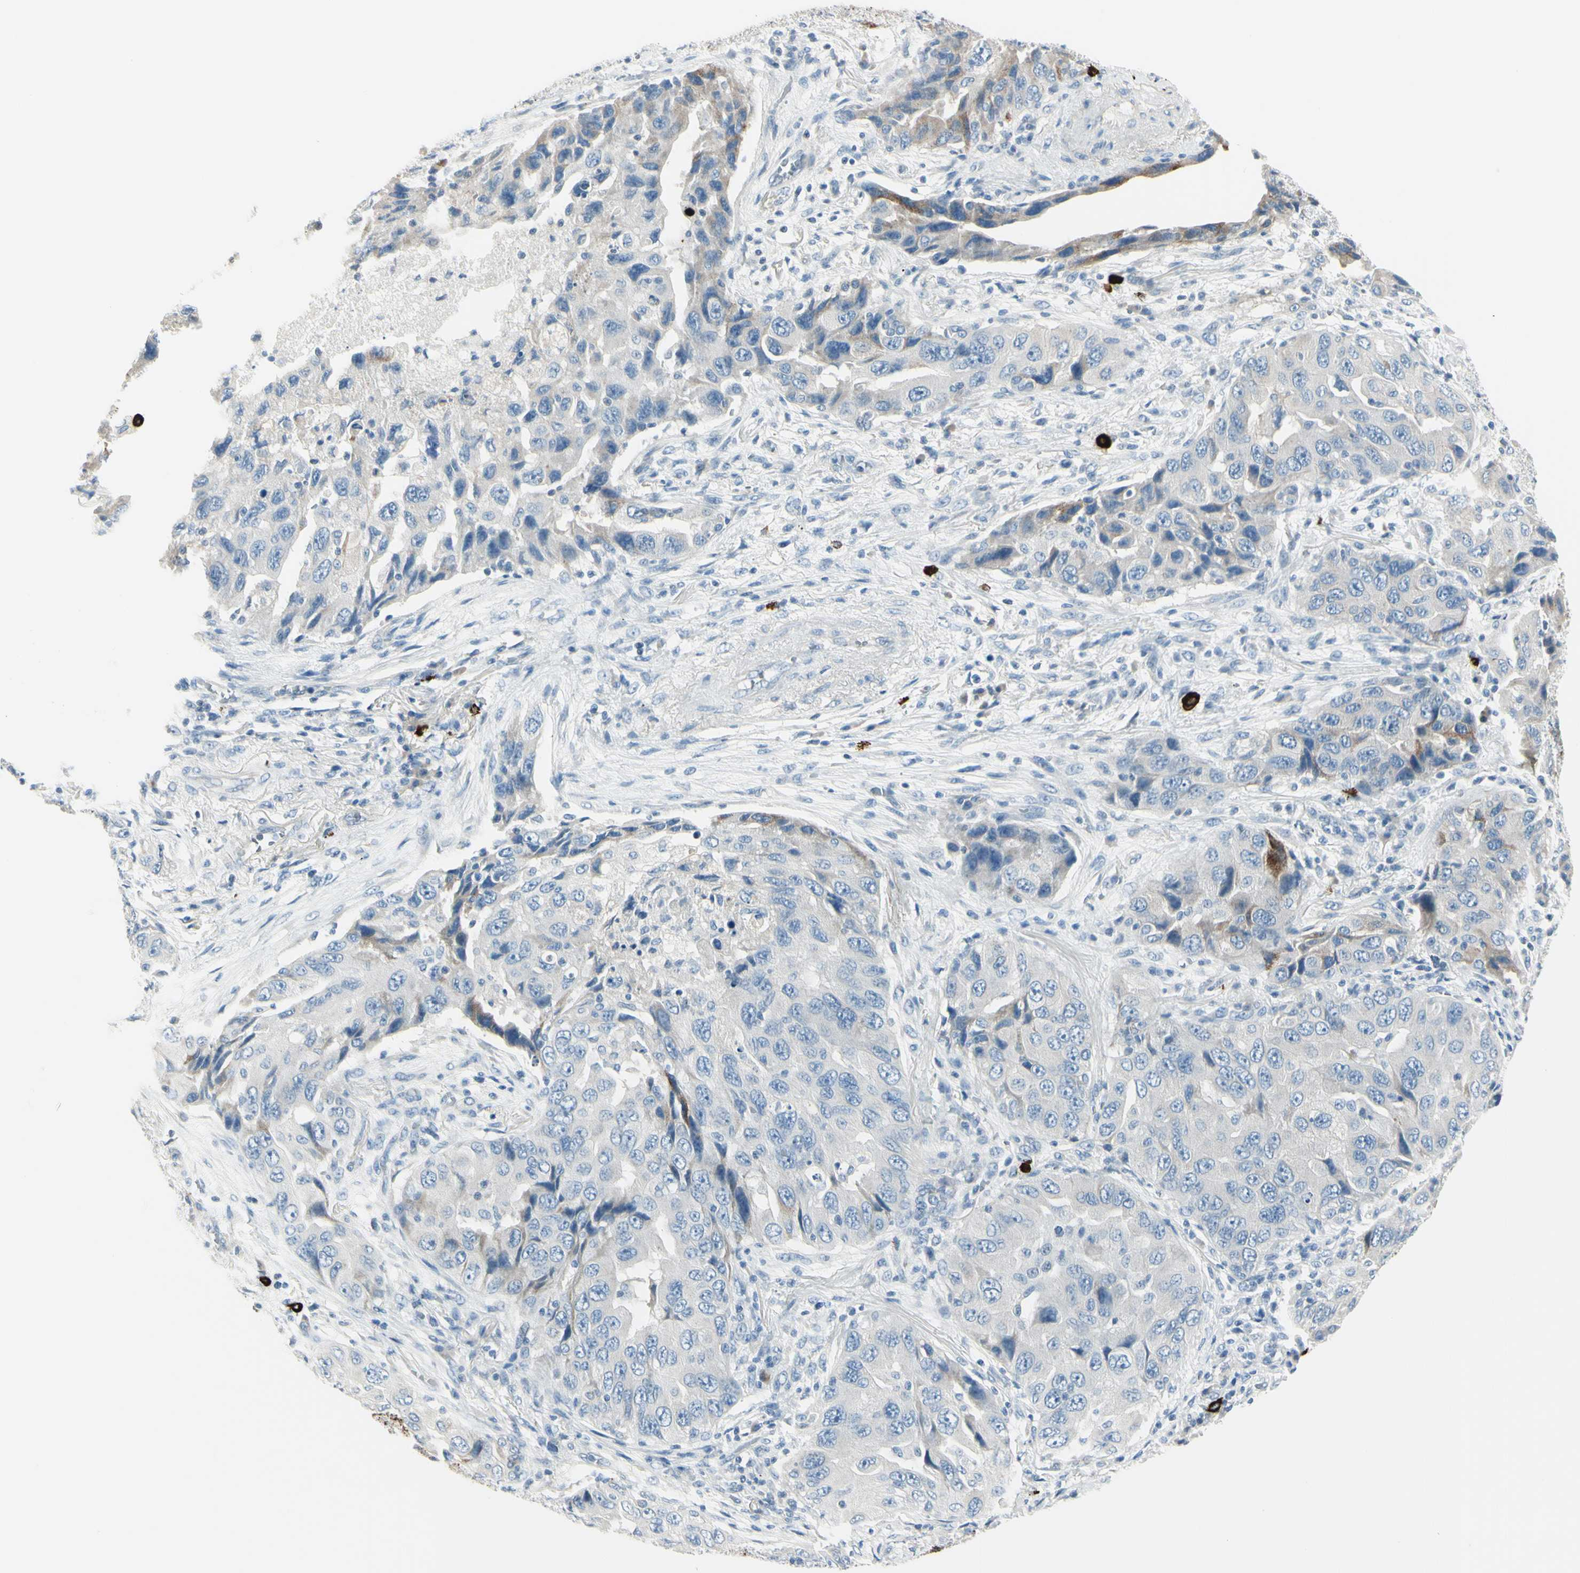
{"staining": {"intensity": "strong", "quantity": "<25%", "location": "cytoplasmic/membranous"}, "tissue": "lung cancer", "cell_type": "Tumor cells", "image_type": "cancer", "snomed": [{"axis": "morphology", "description": "Adenocarcinoma, NOS"}, {"axis": "topography", "description": "Lung"}], "caption": "Immunohistochemistry (IHC) histopathology image of lung cancer stained for a protein (brown), which shows medium levels of strong cytoplasmic/membranous expression in approximately <25% of tumor cells.", "gene": "DLG4", "patient": {"sex": "female", "age": 65}}